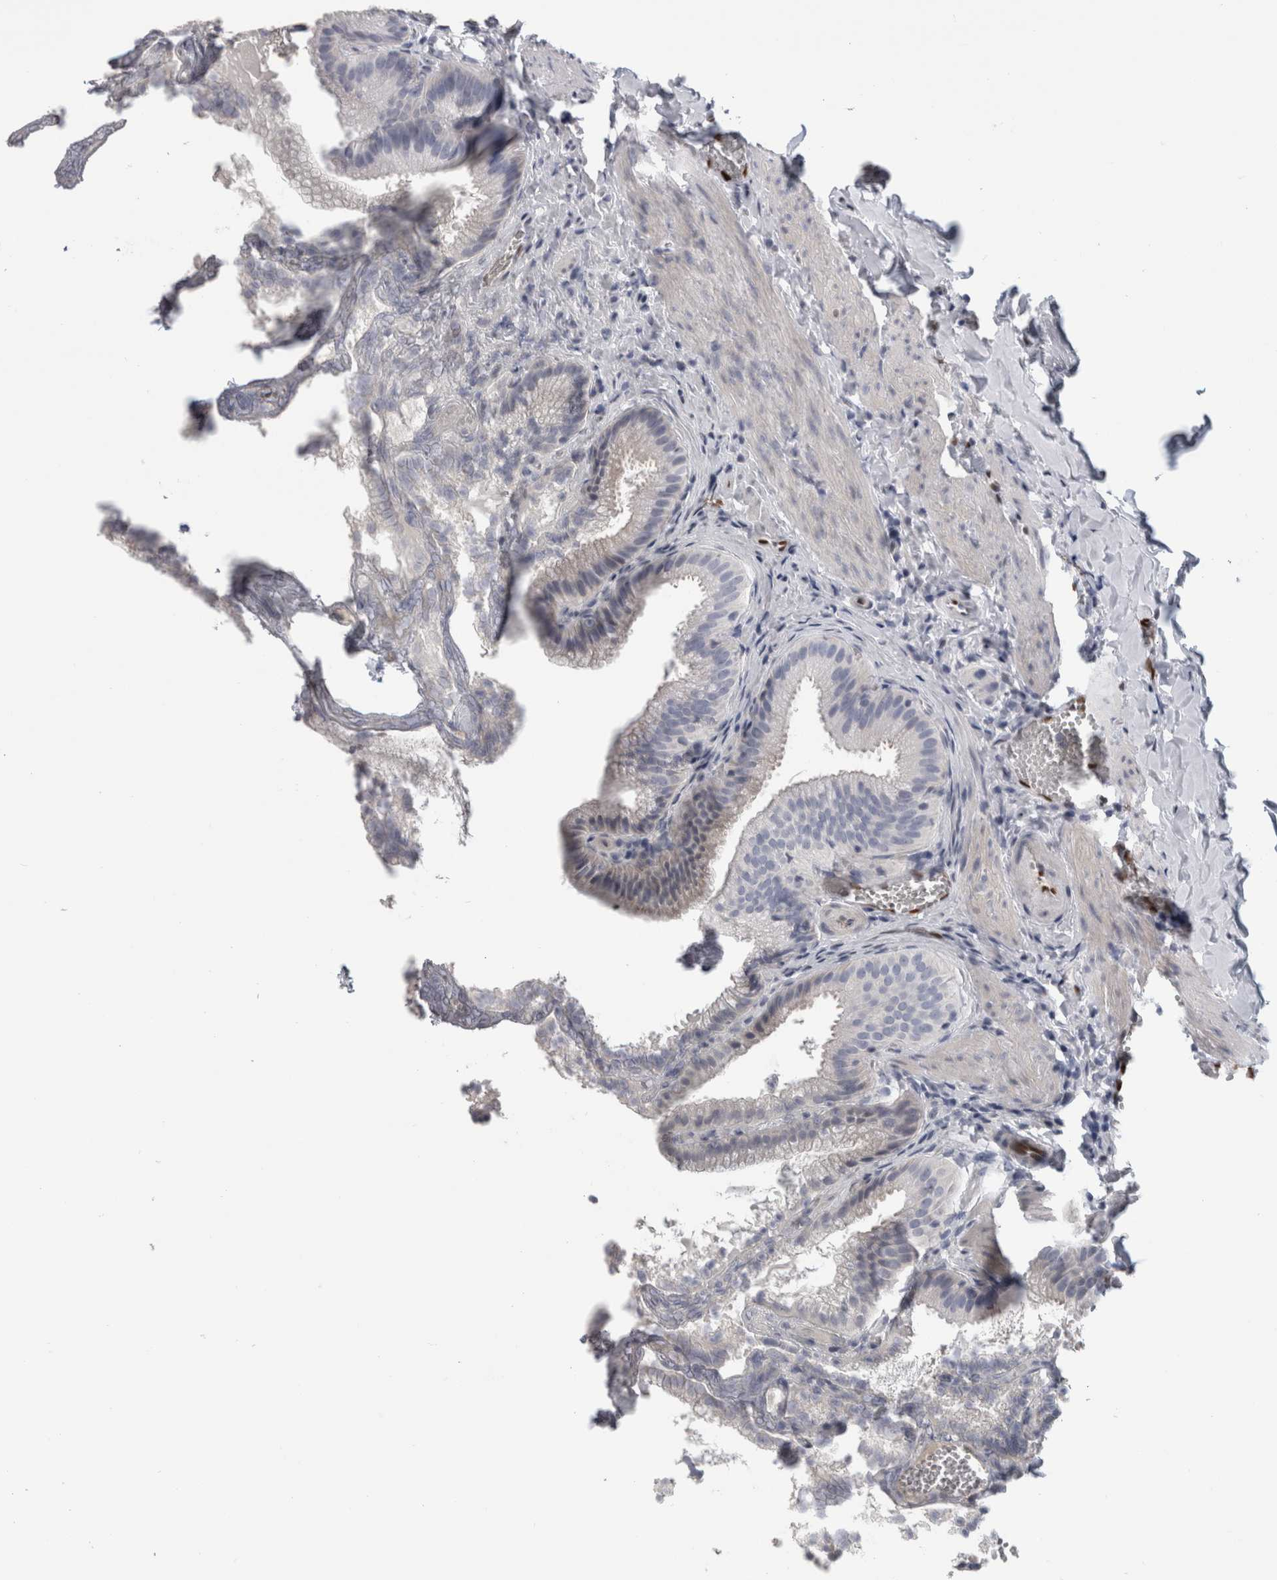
{"staining": {"intensity": "negative", "quantity": "none", "location": "none"}, "tissue": "gallbladder", "cell_type": "Glandular cells", "image_type": "normal", "snomed": [{"axis": "morphology", "description": "Normal tissue, NOS"}, {"axis": "topography", "description": "Gallbladder"}], "caption": "Immunohistochemical staining of benign gallbladder displays no significant expression in glandular cells.", "gene": "IL33", "patient": {"sex": "male", "age": 38}}